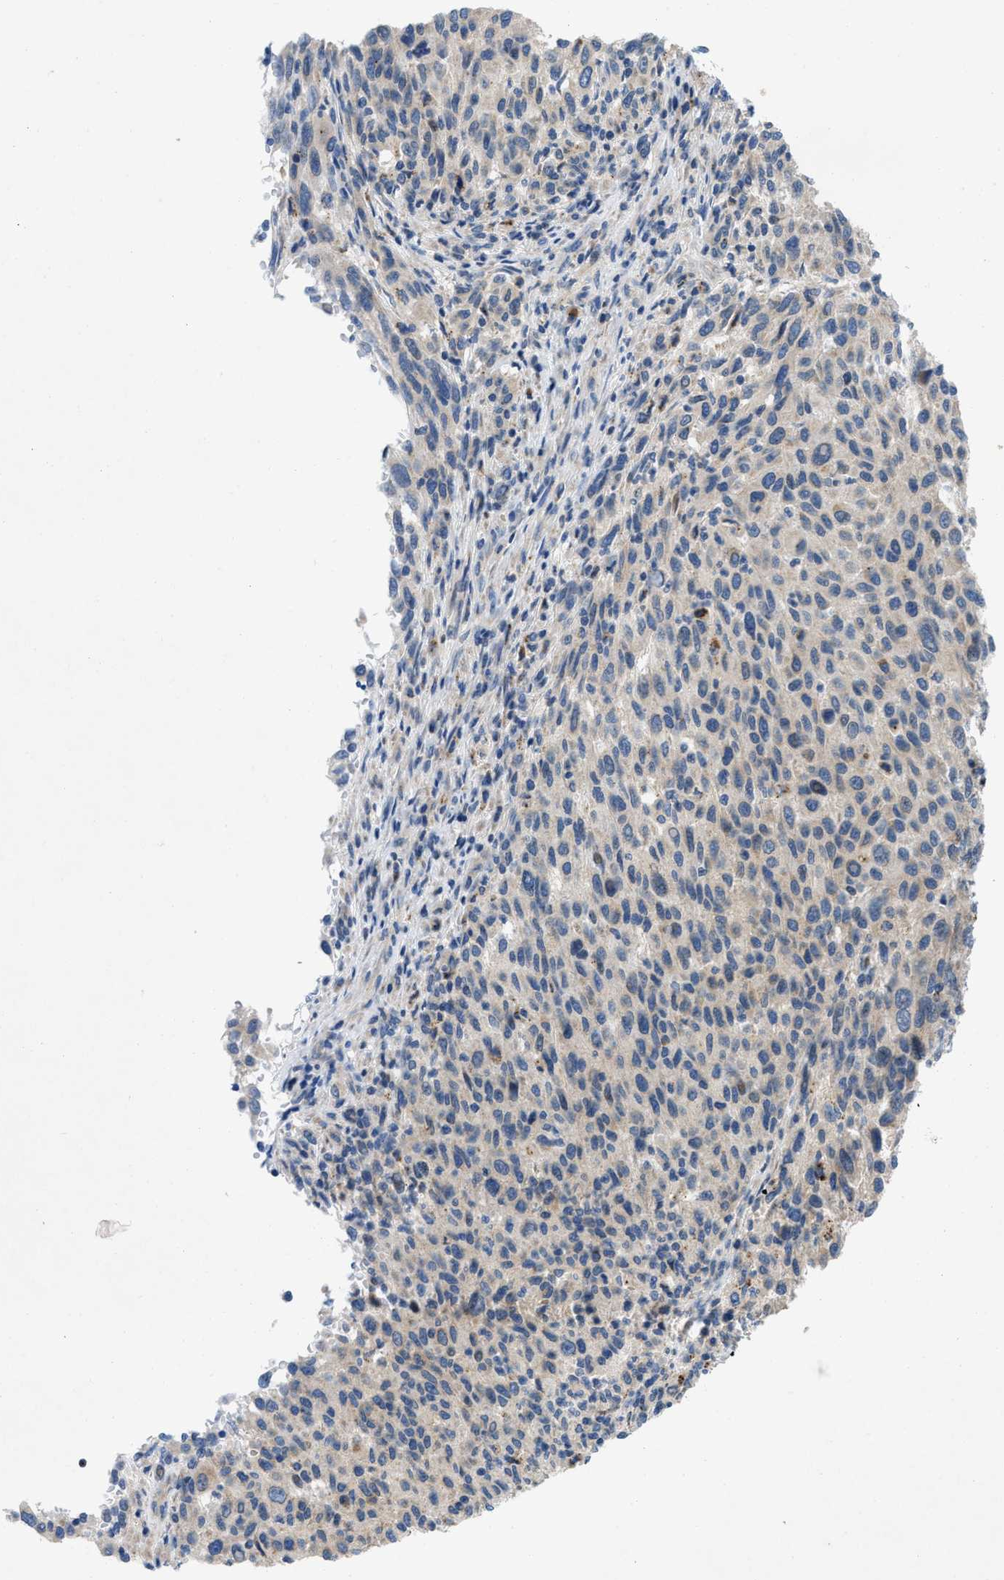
{"staining": {"intensity": "weak", "quantity": "<25%", "location": "cytoplasmic/membranous"}, "tissue": "melanoma", "cell_type": "Tumor cells", "image_type": "cancer", "snomed": [{"axis": "morphology", "description": "Malignant melanoma, Metastatic site"}, {"axis": "topography", "description": "Lymph node"}], "caption": "High magnification brightfield microscopy of malignant melanoma (metastatic site) stained with DAB (3,3'-diaminobenzidine) (brown) and counterstained with hematoxylin (blue): tumor cells show no significant positivity.", "gene": "TMEM248", "patient": {"sex": "male", "age": 61}}